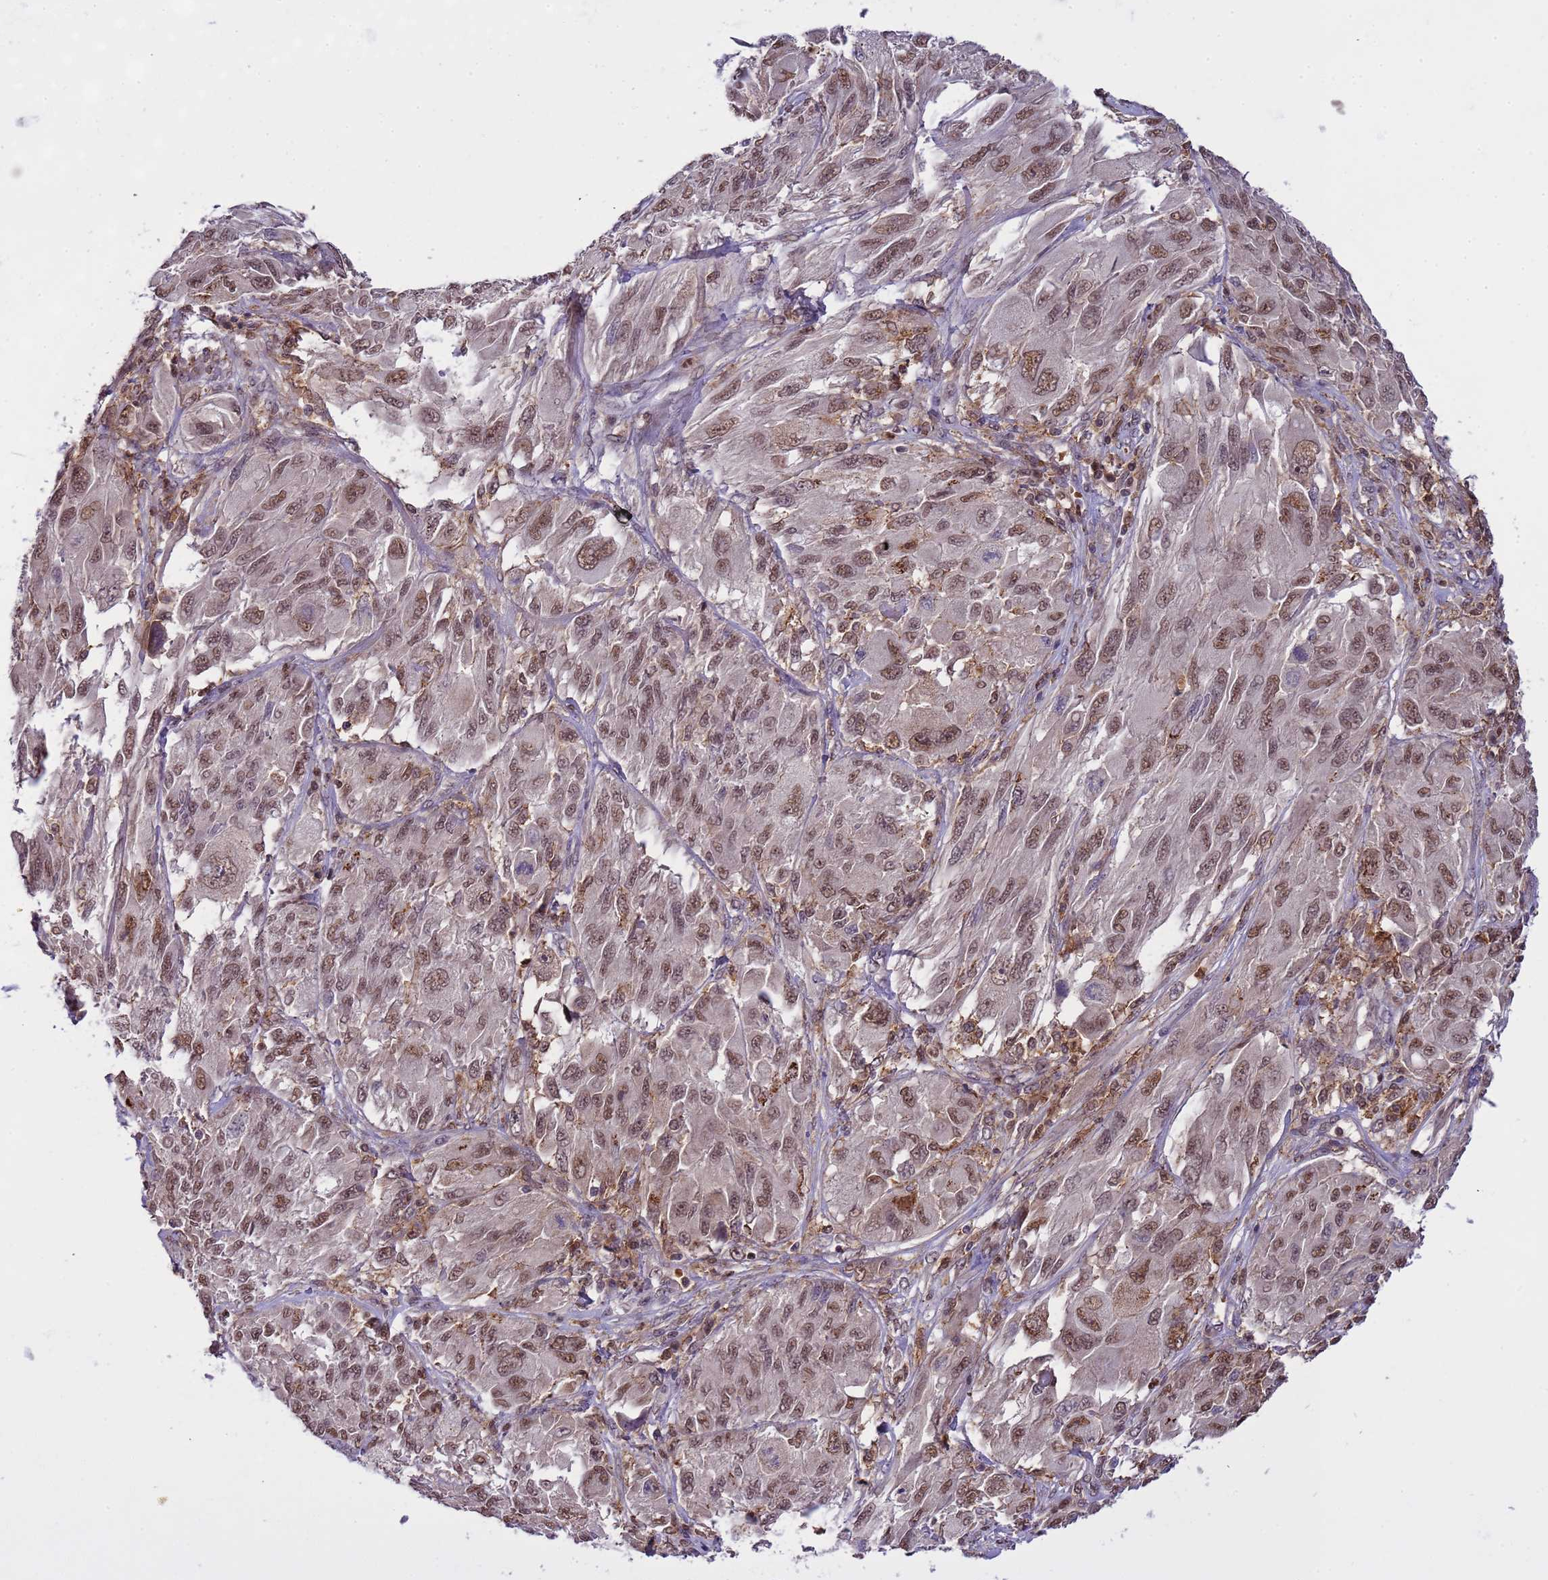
{"staining": {"intensity": "moderate", "quantity": ">75%", "location": "nuclear"}, "tissue": "melanoma", "cell_type": "Tumor cells", "image_type": "cancer", "snomed": [{"axis": "morphology", "description": "Malignant melanoma, NOS"}, {"axis": "topography", "description": "Skin"}], "caption": "This photomicrograph exhibits immunohistochemistry (IHC) staining of malignant melanoma, with medium moderate nuclear positivity in about >75% of tumor cells.", "gene": "CD53", "patient": {"sex": "female", "age": 91}}